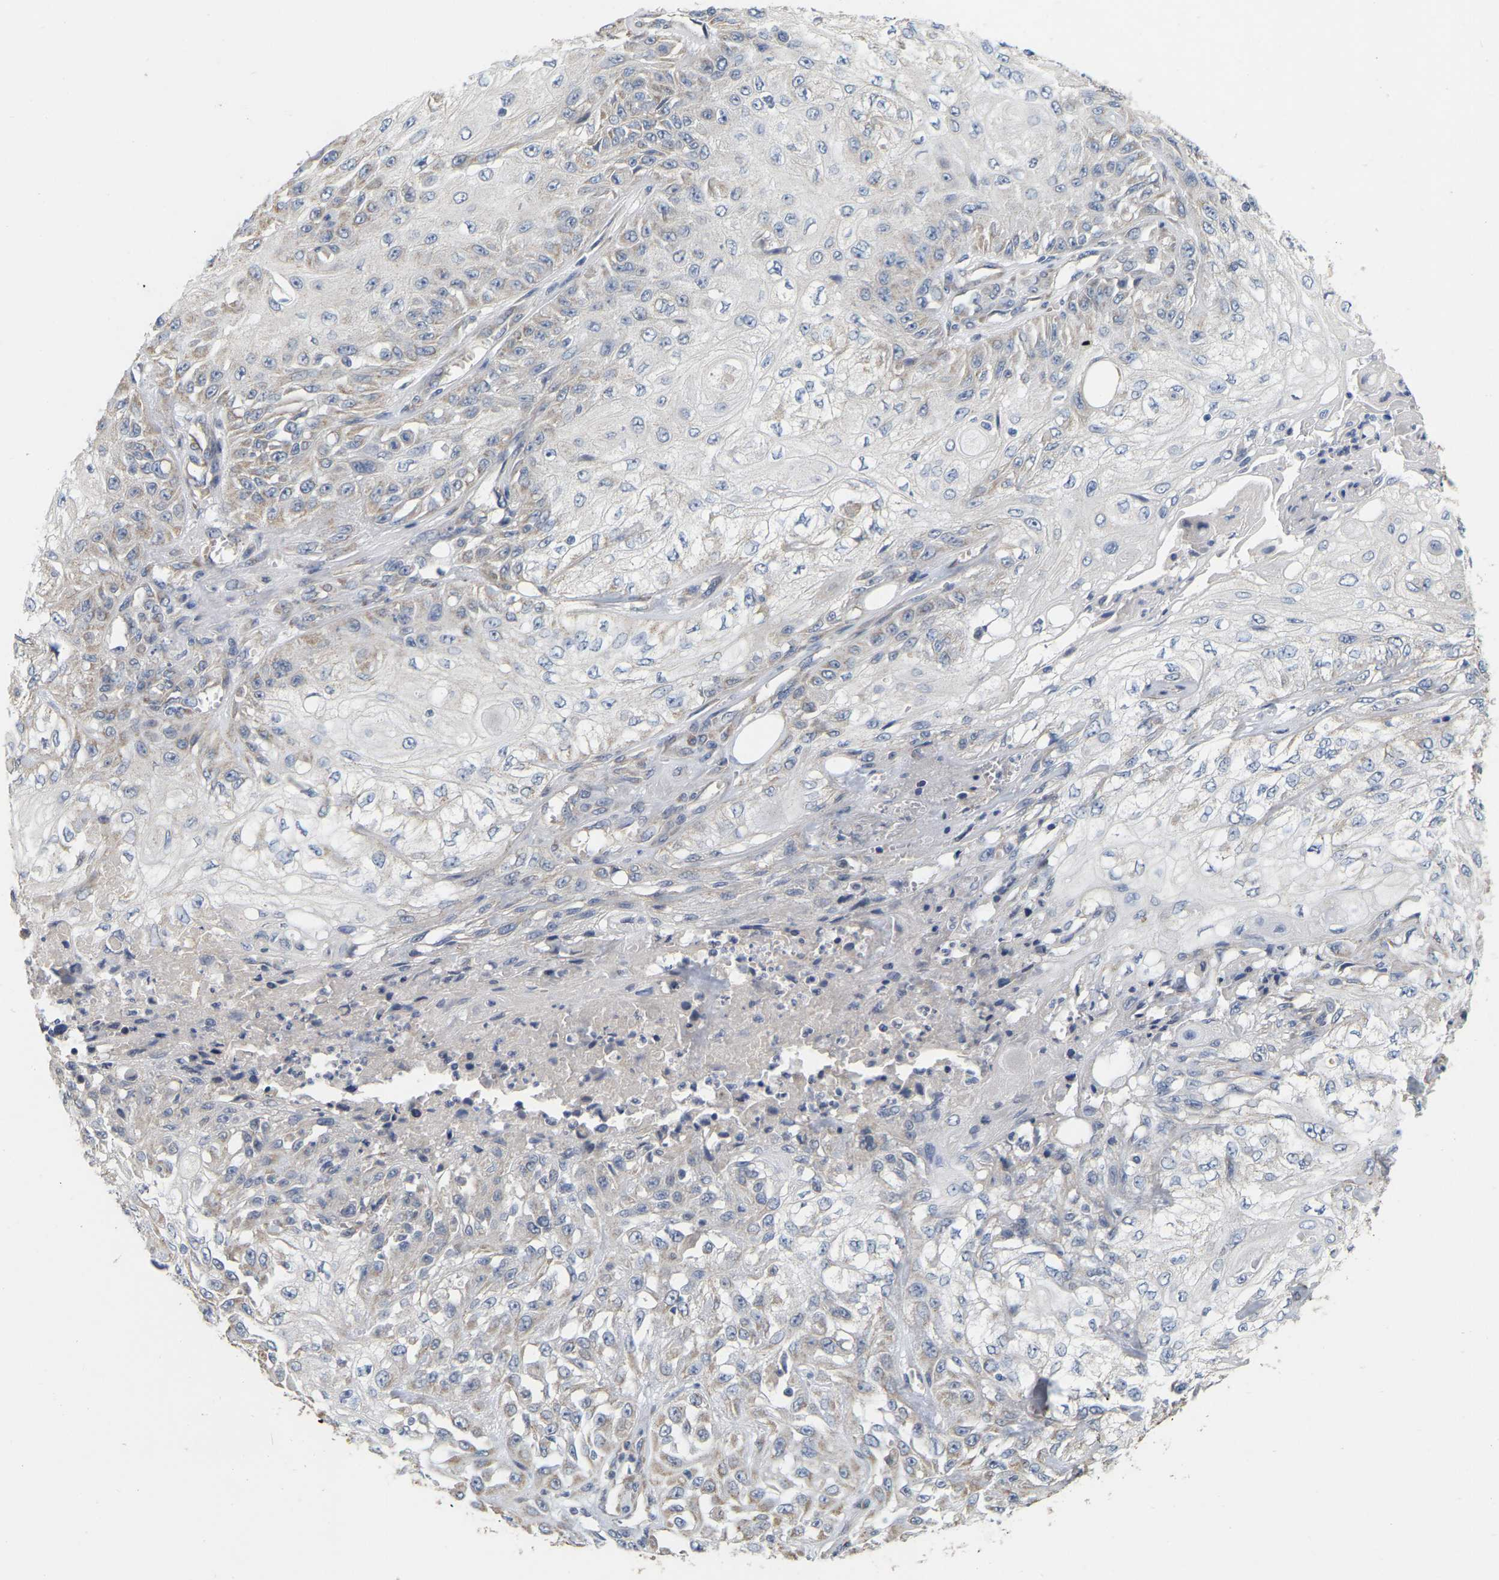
{"staining": {"intensity": "weak", "quantity": "<25%", "location": "cytoplasmic/membranous"}, "tissue": "skin cancer", "cell_type": "Tumor cells", "image_type": "cancer", "snomed": [{"axis": "morphology", "description": "Squamous cell carcinoma, NOS"}, {"axis": "morphology", "description": "Squamous cell carcinoma, metastatic, NOS"}, {"axis": "topography", "description": "Skin"}, {"axis": "topography", "description": "Lymph node"}], "caption": "The photomicrograph reveals no significant positivity in tumor cells of squamous cell carcinoma (skin).", "gene": "SSH1", "patient": {"sex": "male", "age": 75}}